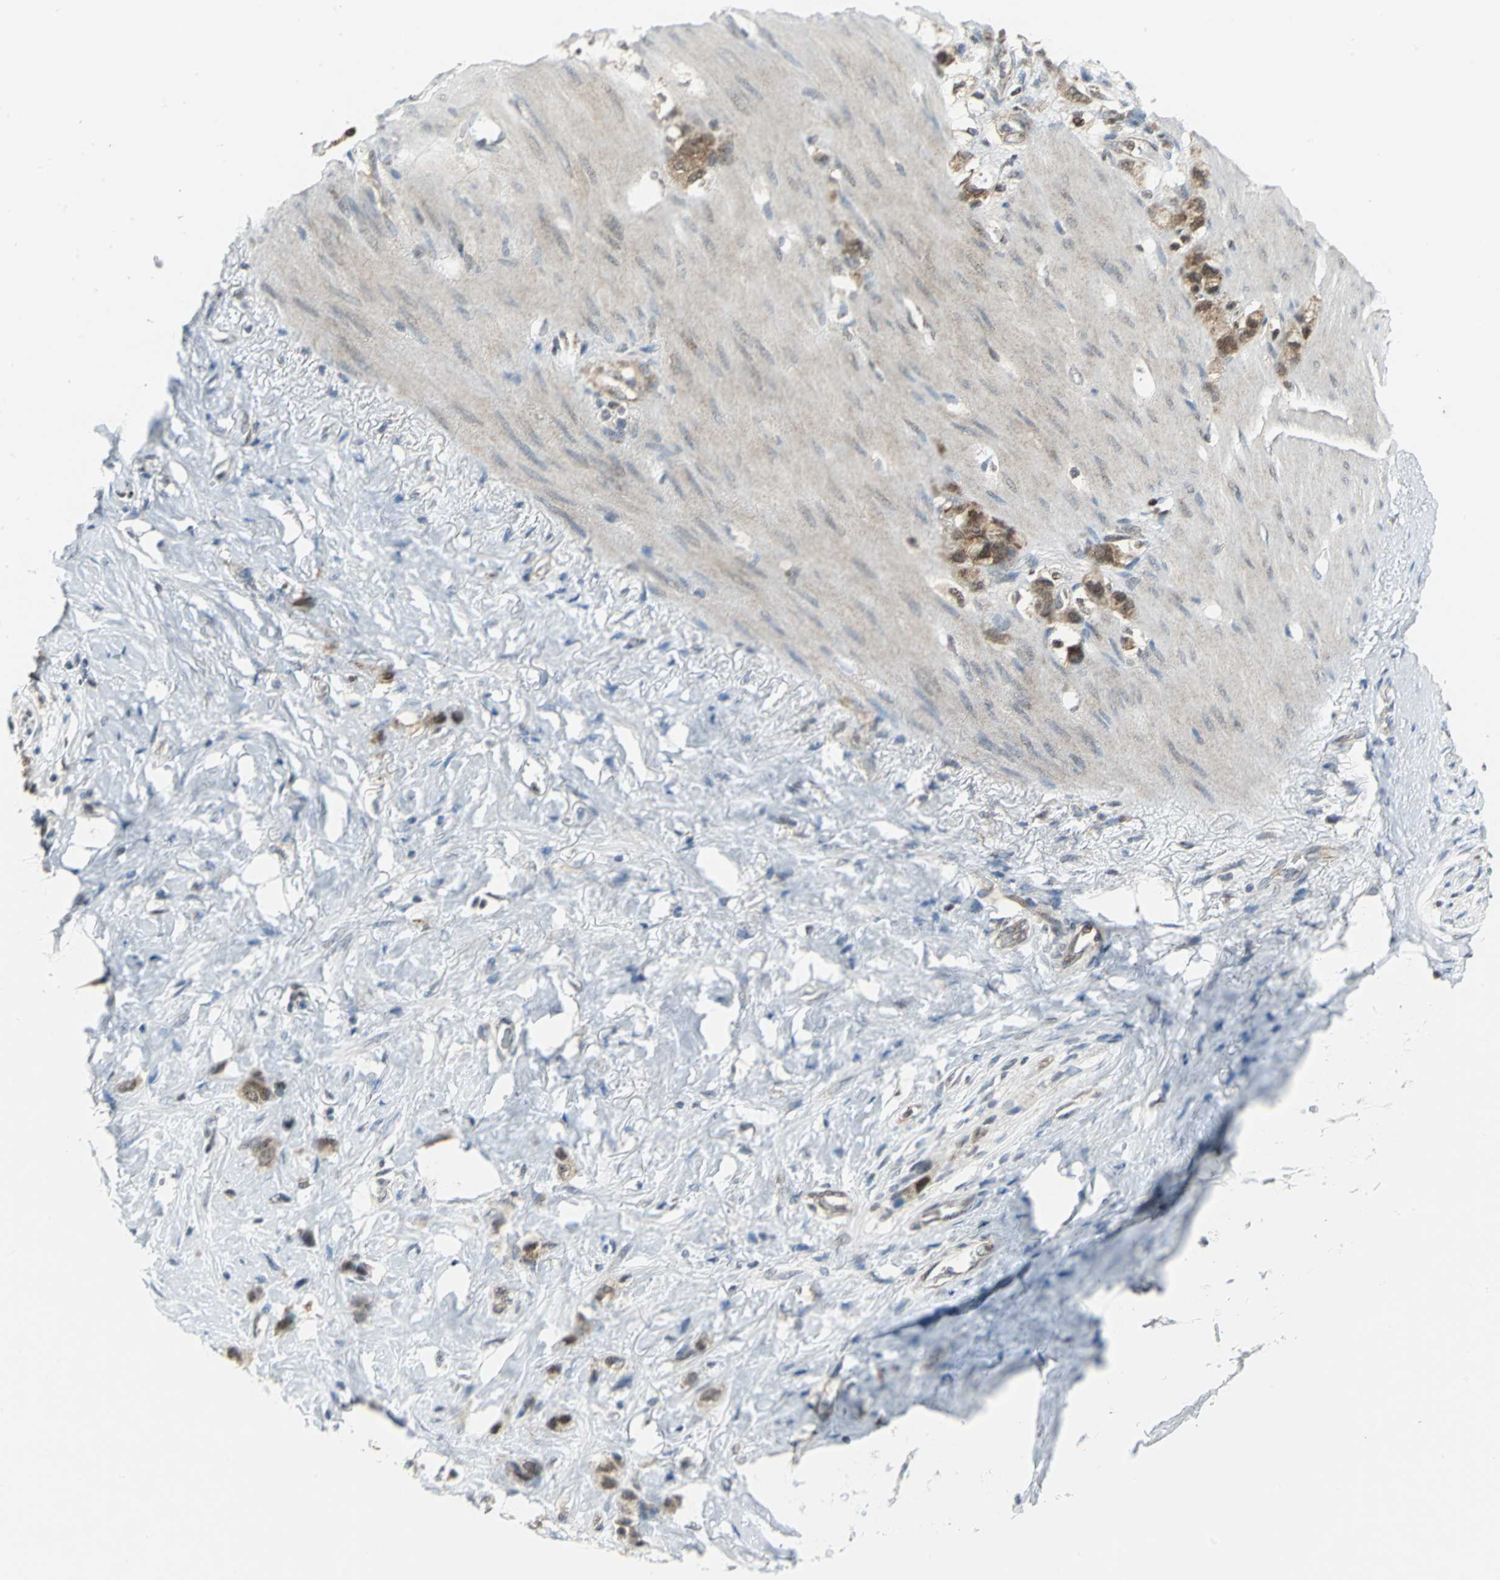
{"staining": {"intensity": "moderate", "quantity": ">75%", "location": "cytoplasmic/membranous"}, "tissue": "stomach cancer", "cell_type": "Tumor cells", "image_type": "cancer", "snomed": [{"axis": "morphology", "description": "Normal tissue, NOS"}, {"axis": "morphology", "description": "Adenocarcinoma, NOS"}, {"axis": "morphology", "description": "Adenocarcinoma, High grade"}, {"axis": "topography", "description": "Stomach, upper"}, {"axis": "topography", "description": "Stomach"}], "caption": "Immunohistochemistry (DAB (3,3'-diaminobenzidine)) staining of adenocarcinoma (stomach) exhibits moderate cytoplasmic/membranous protein staining in approximately >75% of tumor cells. (Brightfield microscopy of DAB IHC at high magnification).", "gene": "PSMA4", "patient": {"sex": "female", "age": 65}}